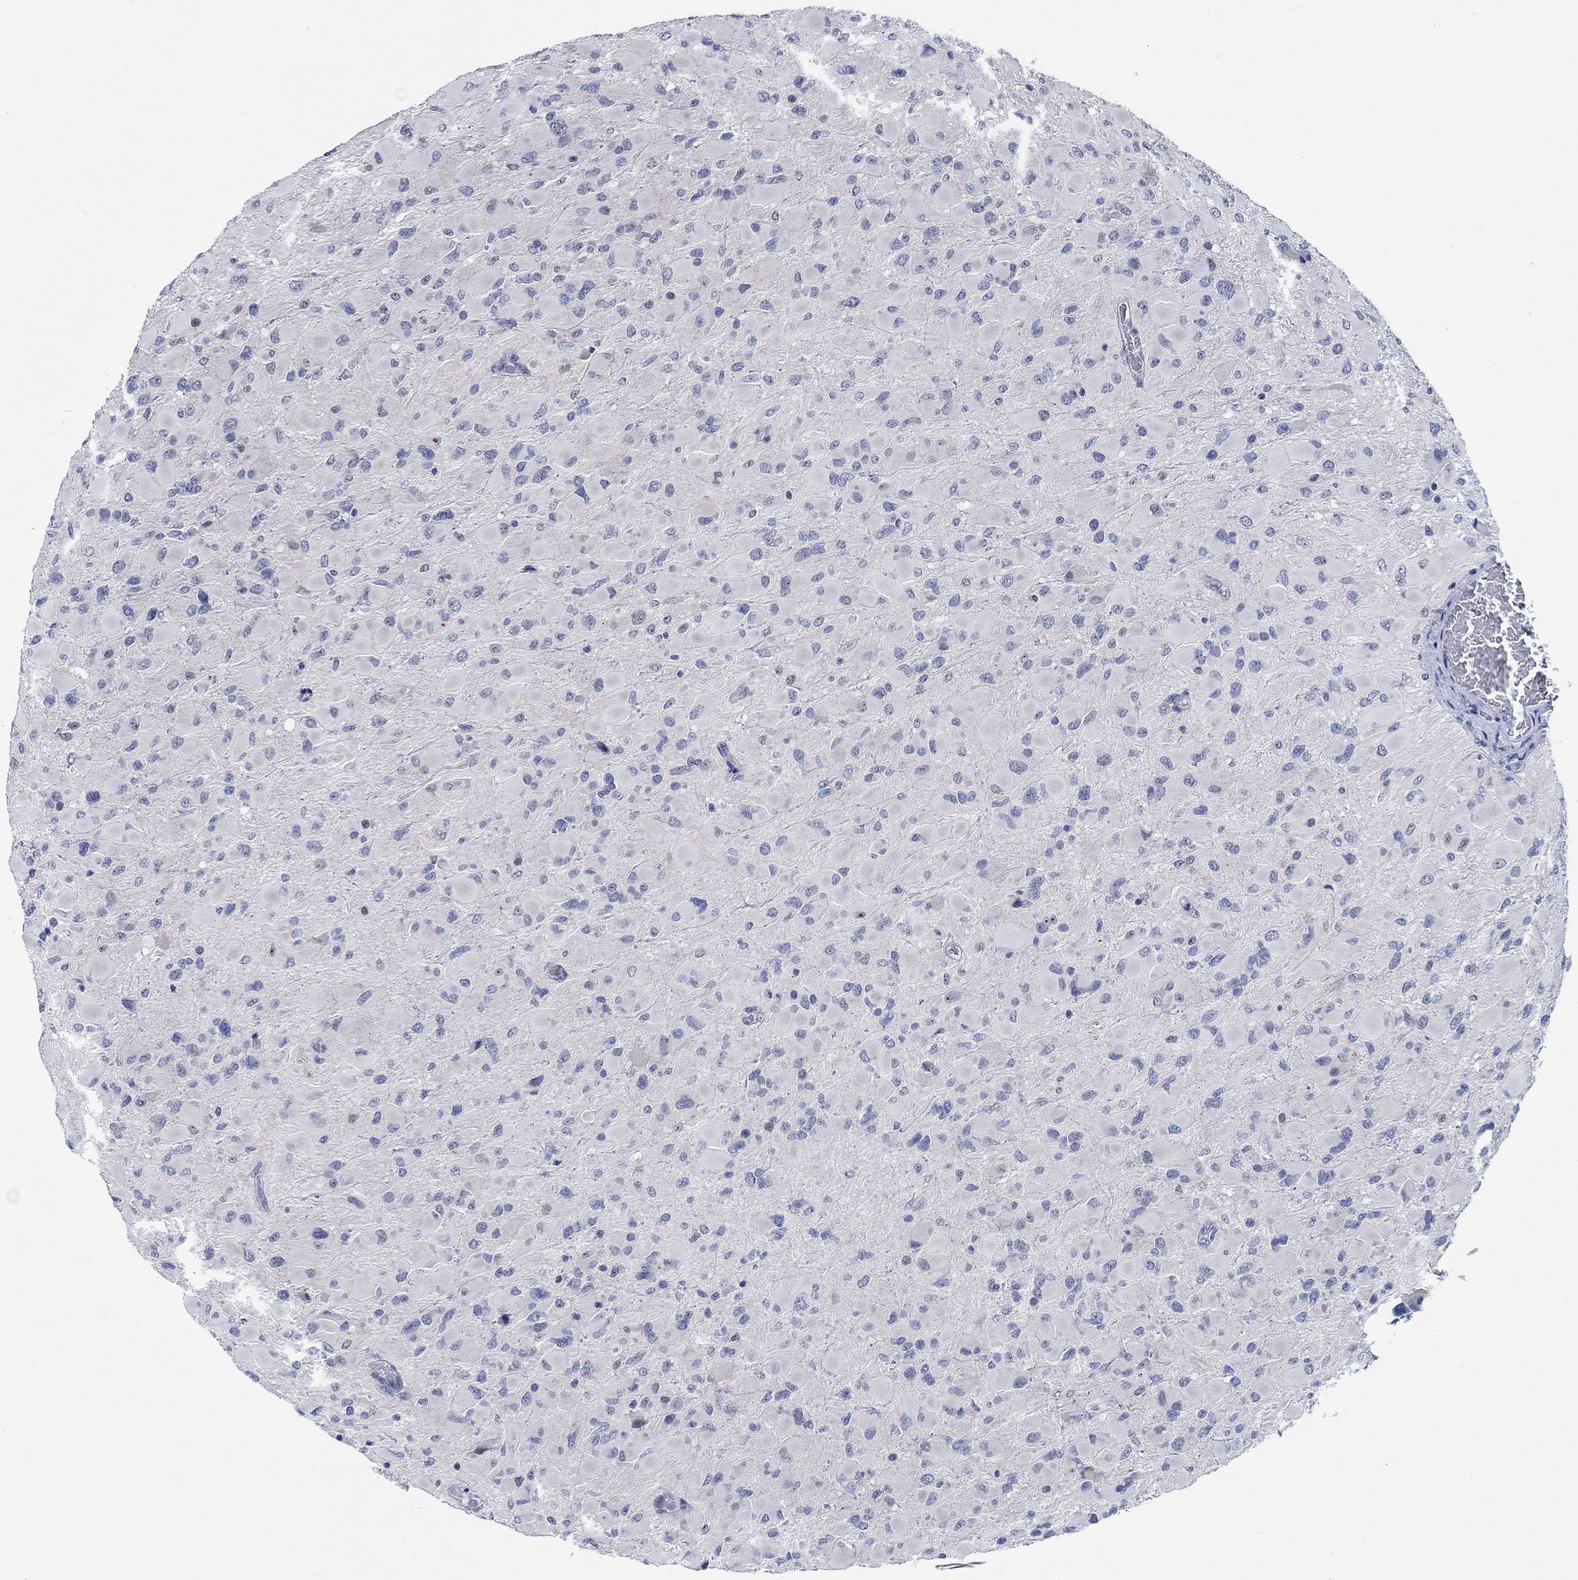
{"staining": {"intensity": "negative", "quantity": "none", "location": "none"}, "tissue": "glioma", "cell_type": "Tumor cells", "image_type": "cancer", "snomed": [{"axis": "morphology", "description": "Glioma, malignant, High grade"}, {"axis": "topography", "description": "Cerebral cortex"}], "caption": "The photomicrograph demonstrates no significant staining in tumor cells of glioma.", "gene": "ZNF446", "patient": {"sex": "female", "age": 36}}